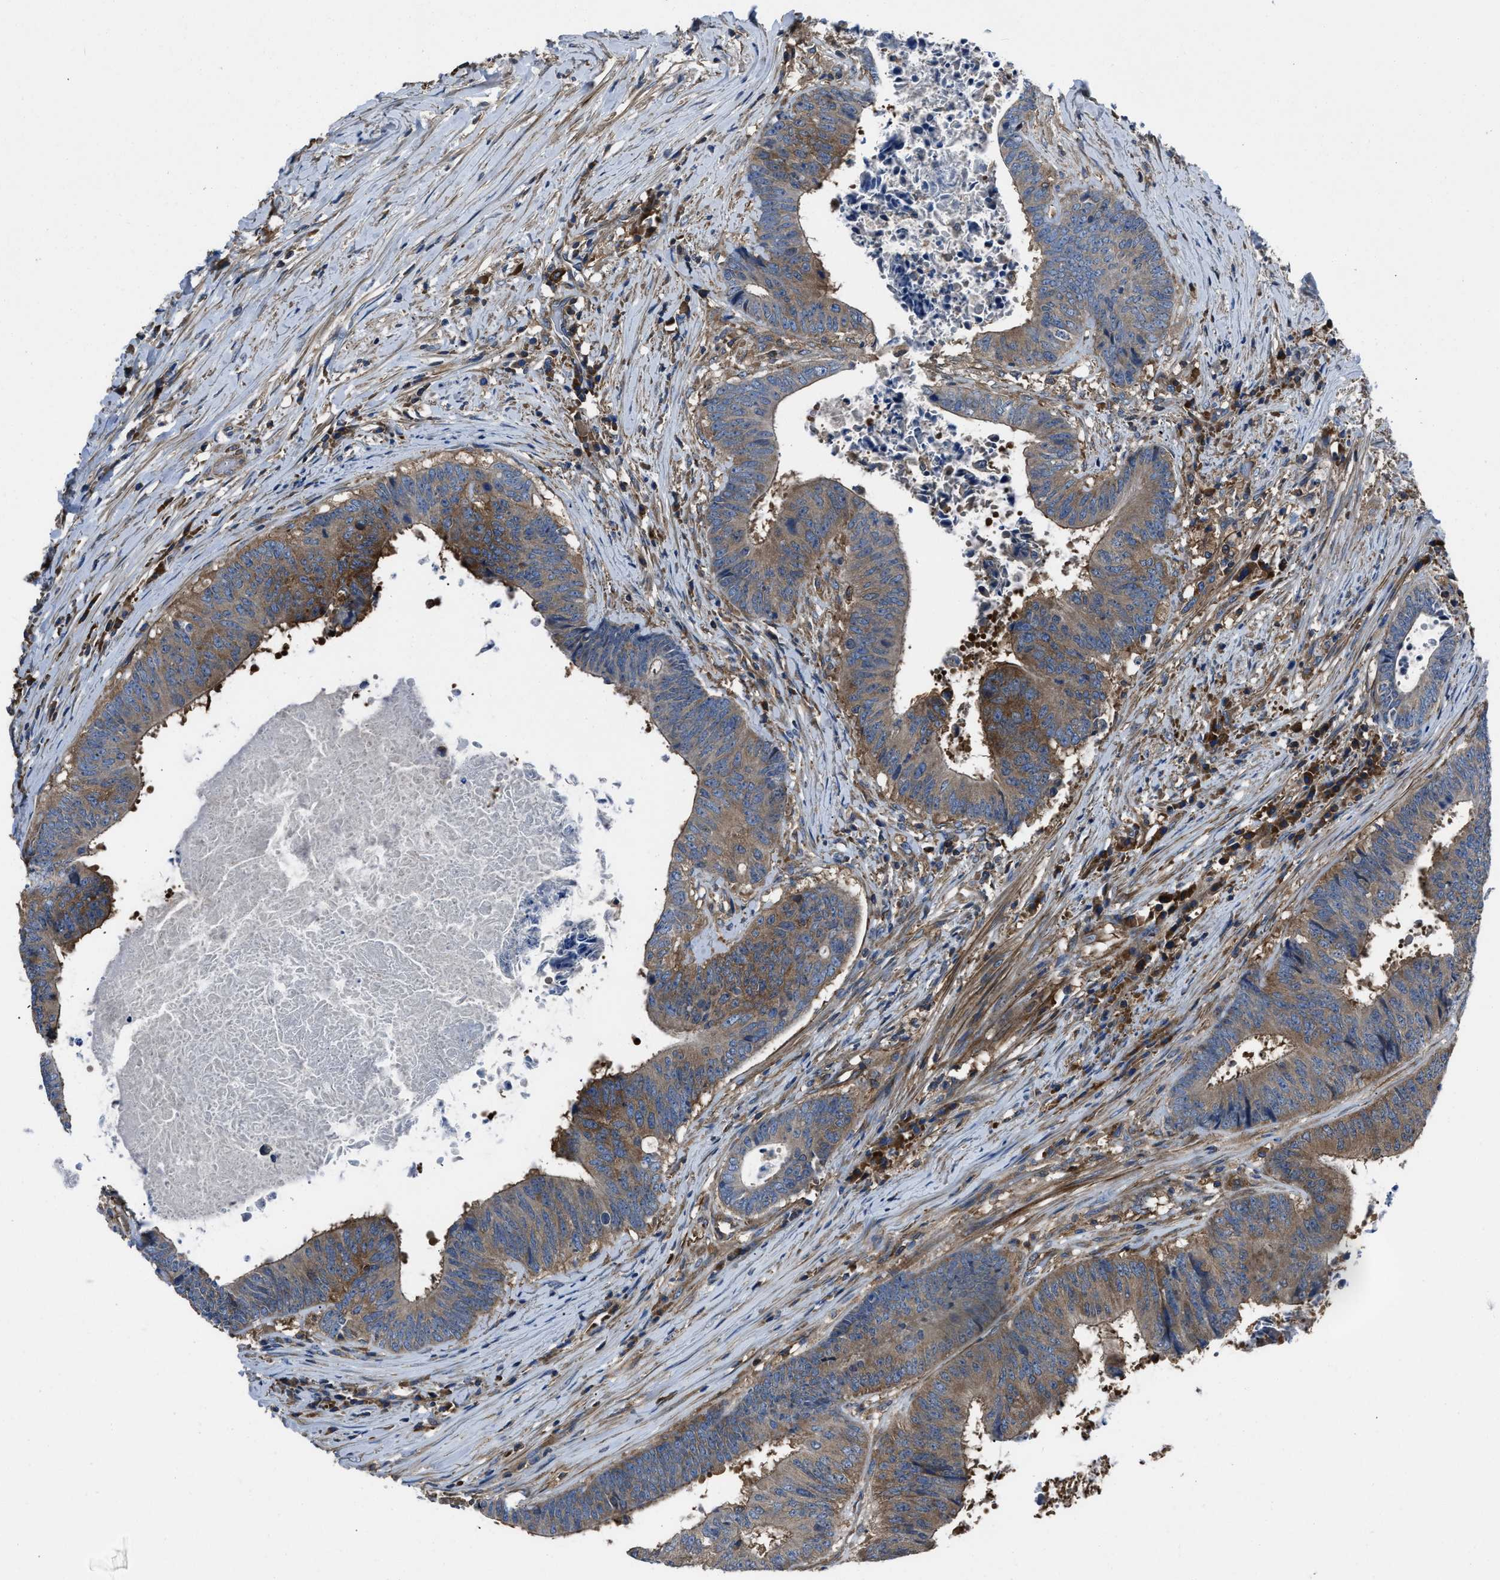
{"staining": {"intensity": "moderate", "quantity": ">75%", "location": "cytoplasmic/membranous"}, "tissue": "colorectal cancer", "cell_type": "Tumor cells", "image_type": "cancer", "snomed": [{"axis": "morphology", "description": "Adenocarcinoma, NOS"}, {"axis": "topography", "description": "Rectum"}], "caption": "DAB (3,3'-diaminobenzidine) immunohistochemical staining of colorectal adenocarcinoma reveals moderate cytoplasmic/membranous protein positivity in about >75% of tumor cells. The protein is shown in brown color, while the nuclei are stained blue.", "gene": "YARS1", "patient": {"sex": "male", "age": 72}}